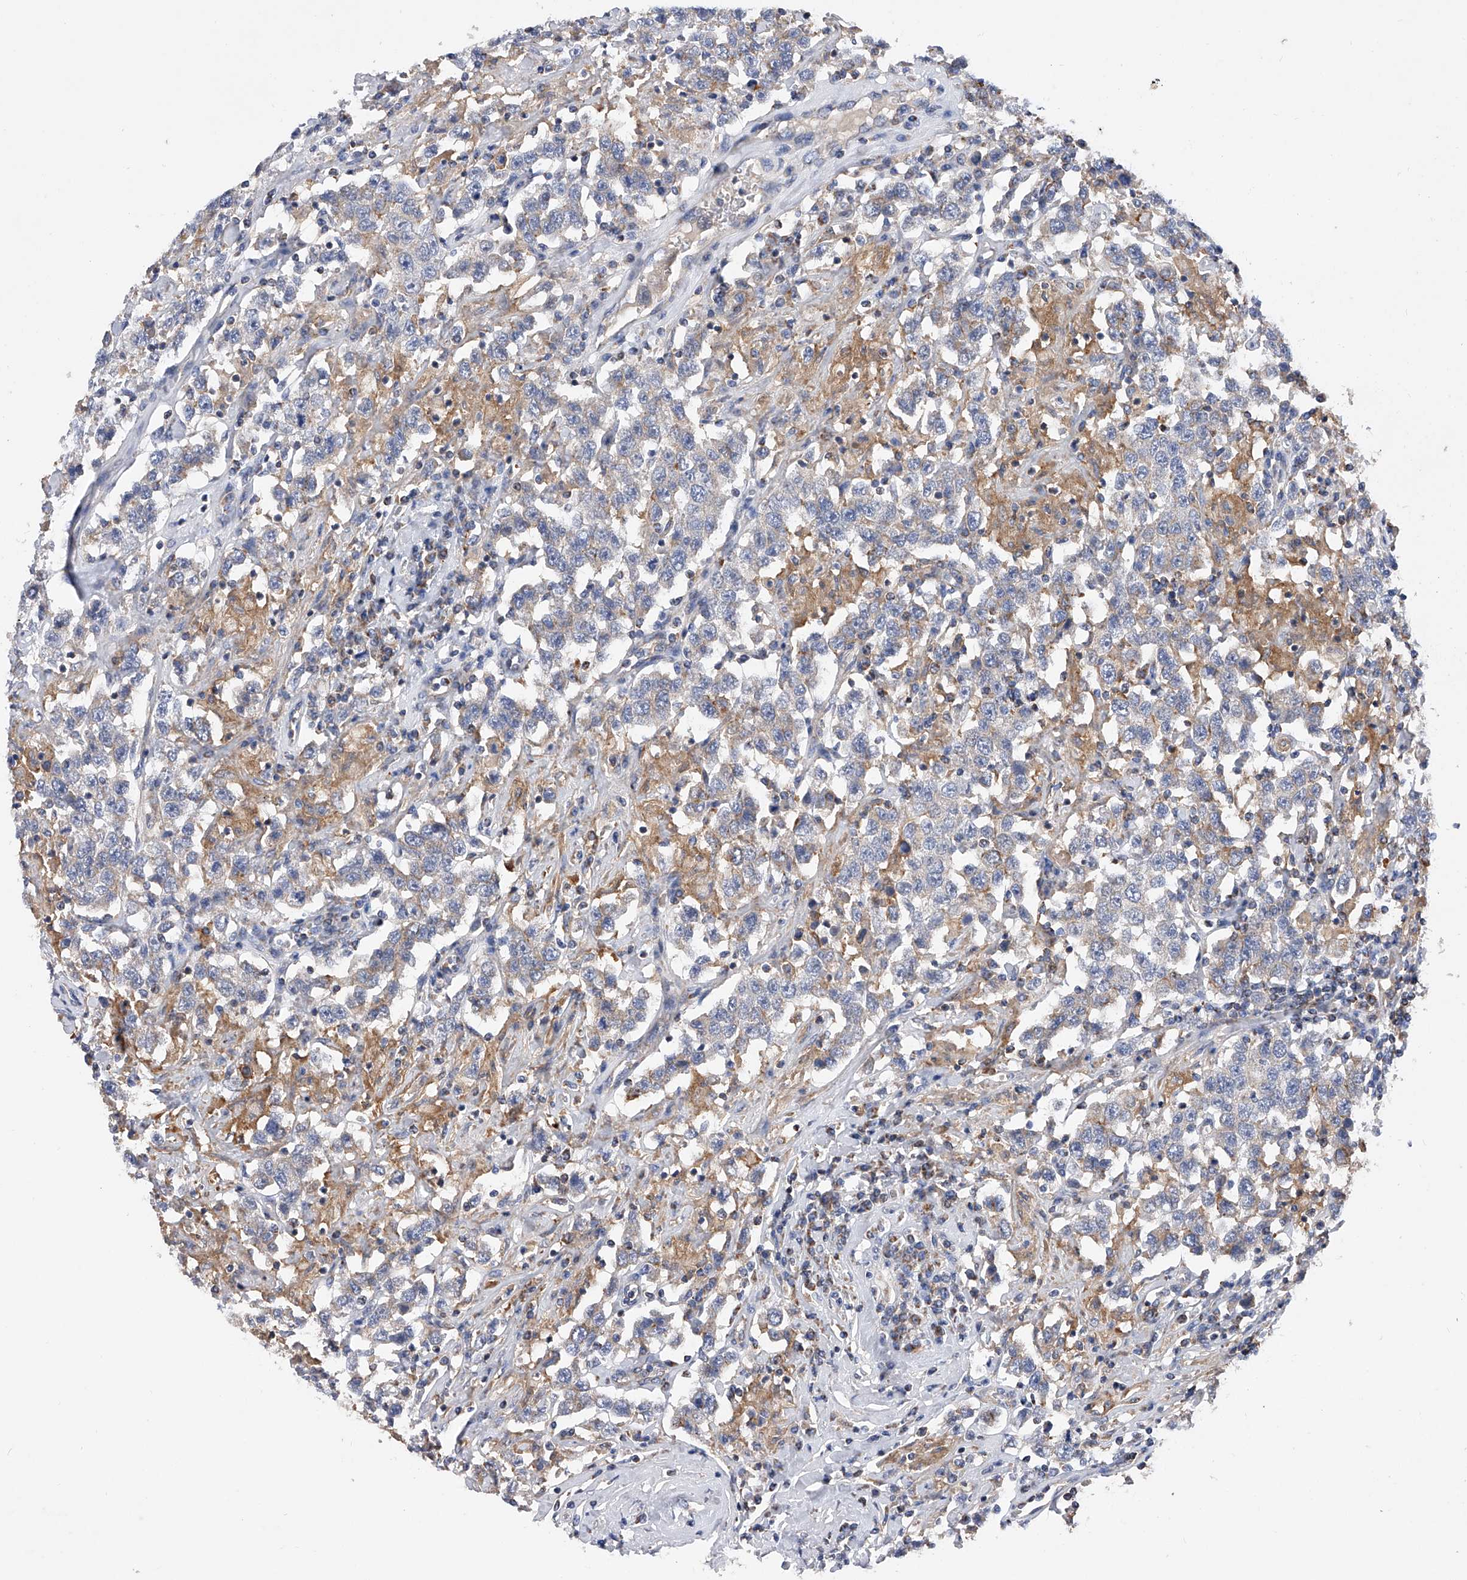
{"staining": {"intensity": "weak", "quantity": "<25%", "location": "cytoplasmic/membranous"}, "tissue": "testis cancer", "cell_type": "Tumor cells", "image_type": "cancer", "snomed": [{"axis": "morphology", "description": "Seminoma, NOS"}, {"axis": "topography", "description": "Testis"}], "caption": "This is an immunohistochemistry (IHC) photomicrograph of human testis seminoma. There is no positivity in tumor cells.", "gene": "PDSS2", "patient": {"sex": "male", "age": 41}}